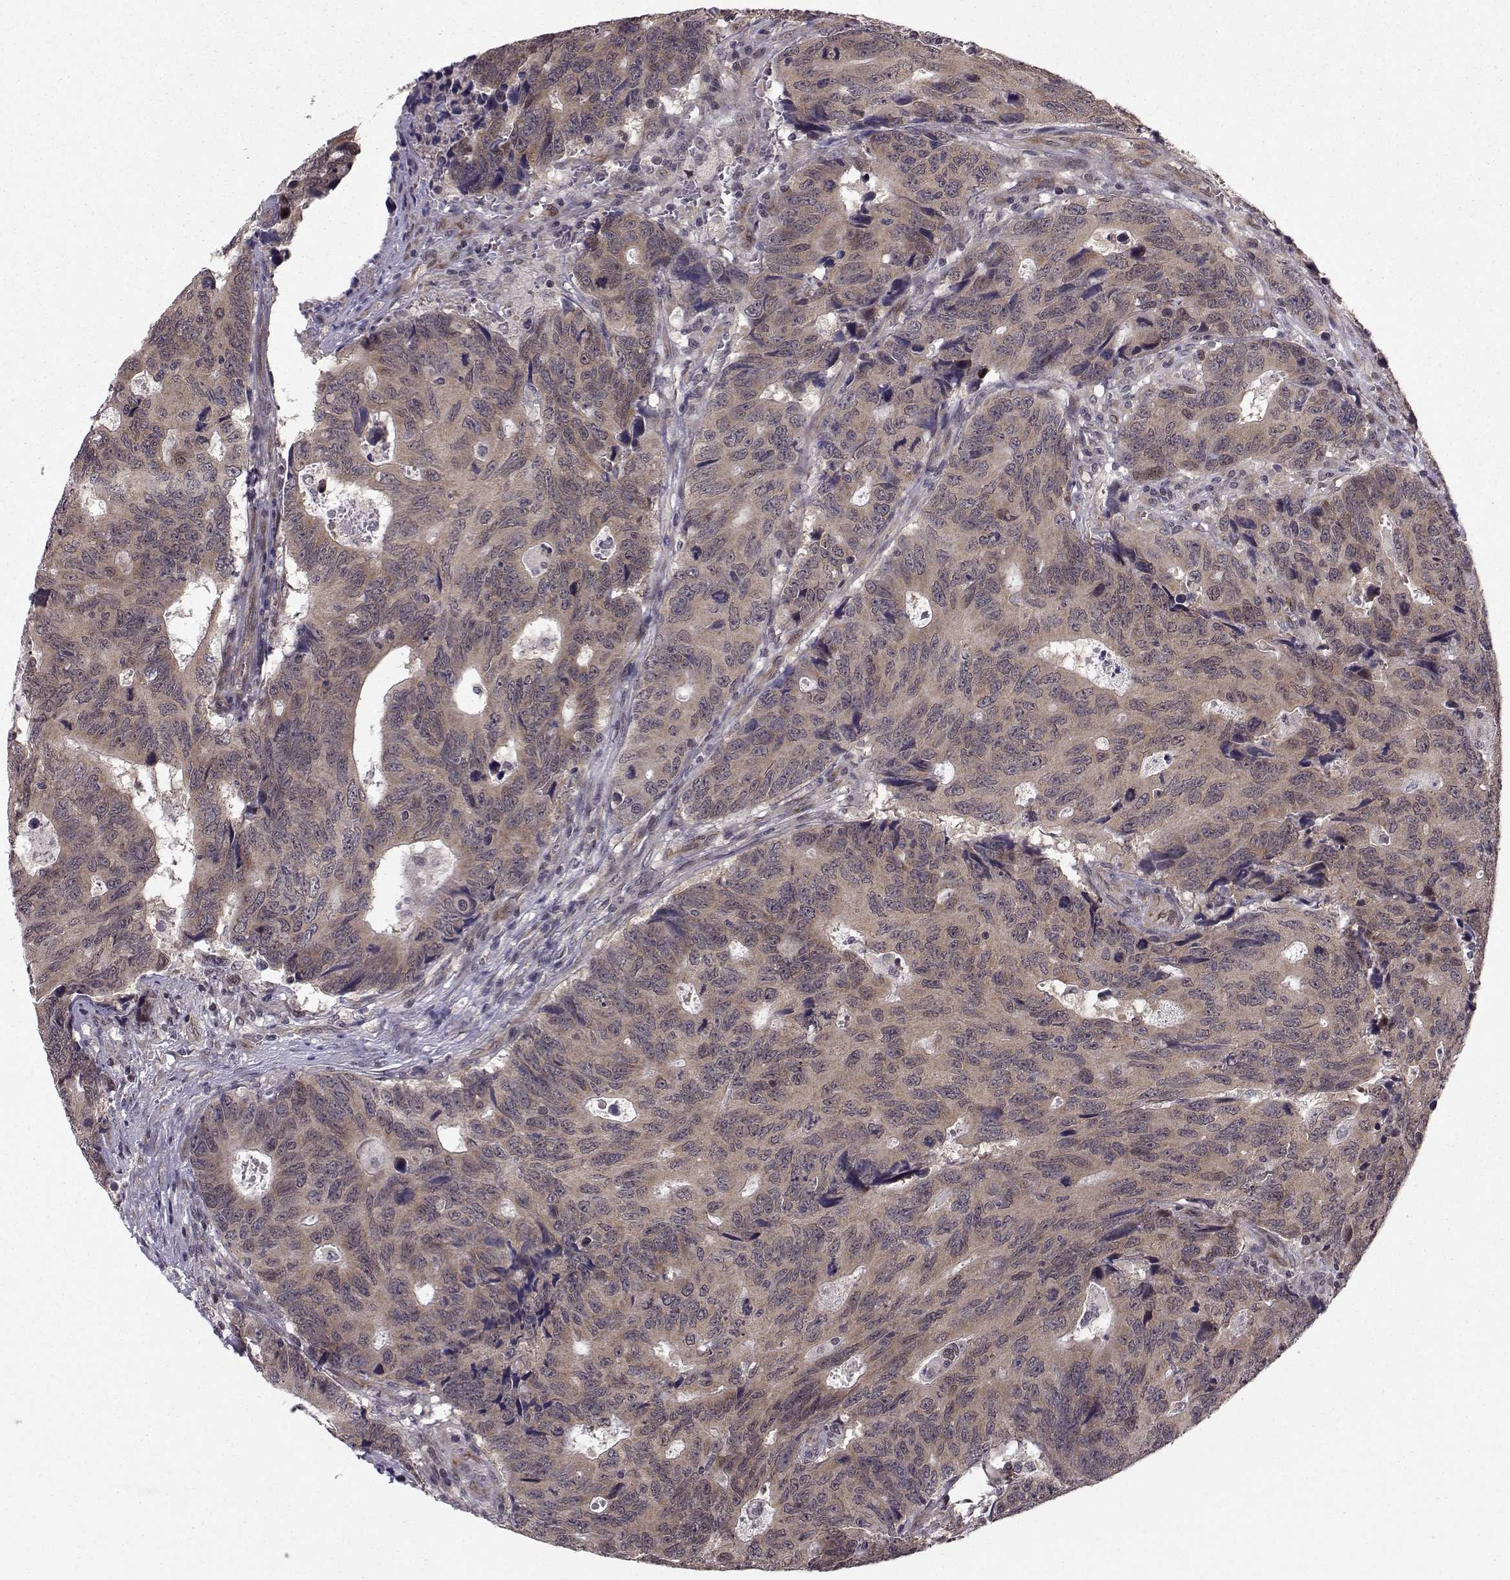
{"staining": {"intensity": "weak", "quantity": ">75%", "location": "cytoplasmic/membranous"}, "tissue": "colorectal cancer", "cell_type": "Tumor cells", "image_type": "cancer", "snomed": [{"axis": "morphology", "description": "Adenocarcinoma, NOS"}, {"axis": "topography", "description": "Colon"}], "caption": "Immunohistochemical staining of human adenocarcinoma (colorectal) displays low levels of weak cytoplasmic/membranous expression in approximately >75% of tumor cells.", "gene": "PKN2", "patient": {"sex": "female", "age": 77}}